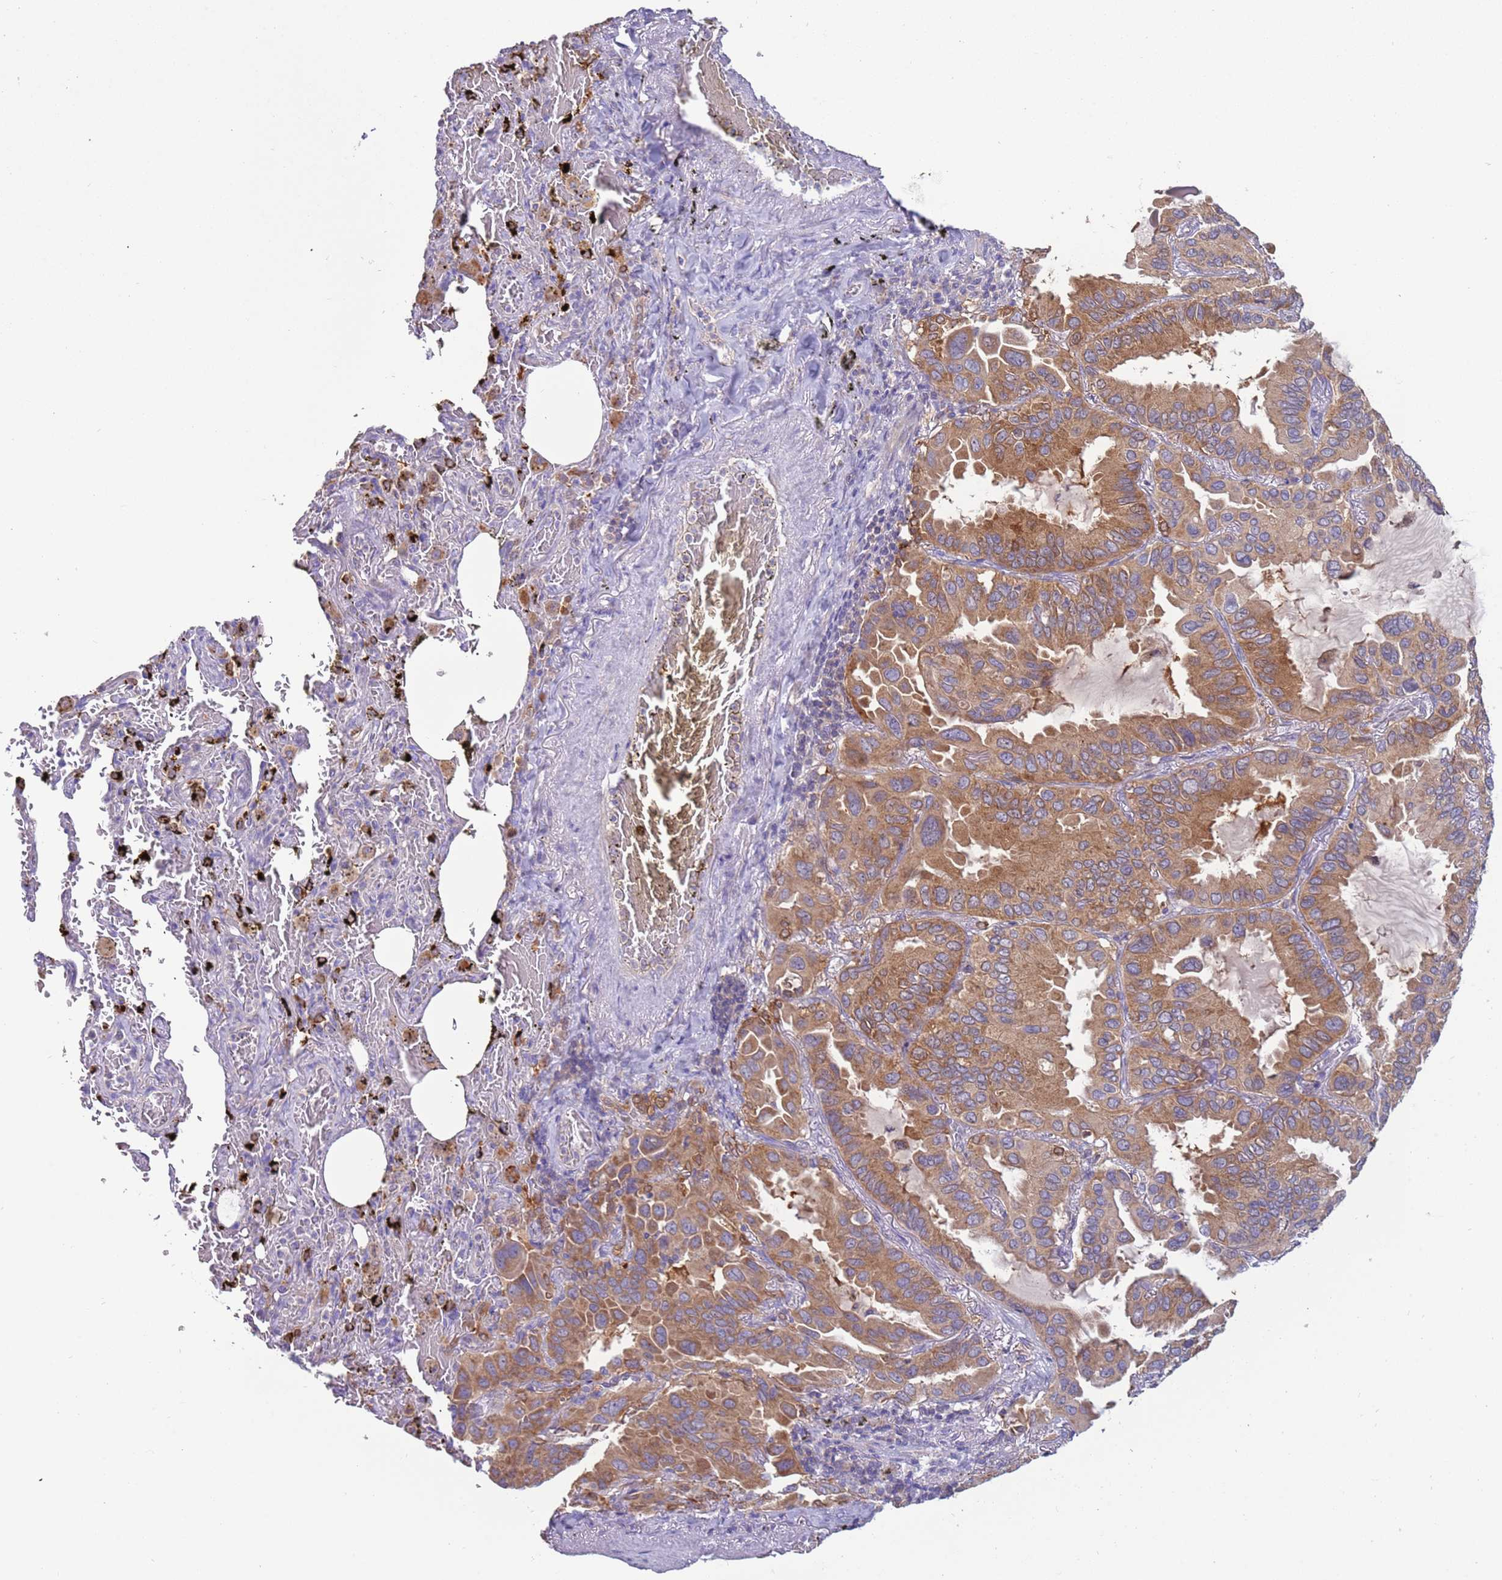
{"staining": {"intensity": "moderate", "quantity": ">75%", "location": "cytoplasmic/membranous"}, "tissue": "lung cancer", "cell_type": "Tumor cells", "image_type": "cancer", "snomed": [{"axis": "morphology", "description": "Adenocarcinoma, NOS"}, {"axis": "topography", "description": "Lung"}], "caption": "The histopathology image displays staining of adenocarcinoma (lung), revealing moderate cytoplasmic/membranous protein positivity (brown color) within tumor cells.", "gene": "UQCRQ", "patient": {"sex": "male", "age": 64}}